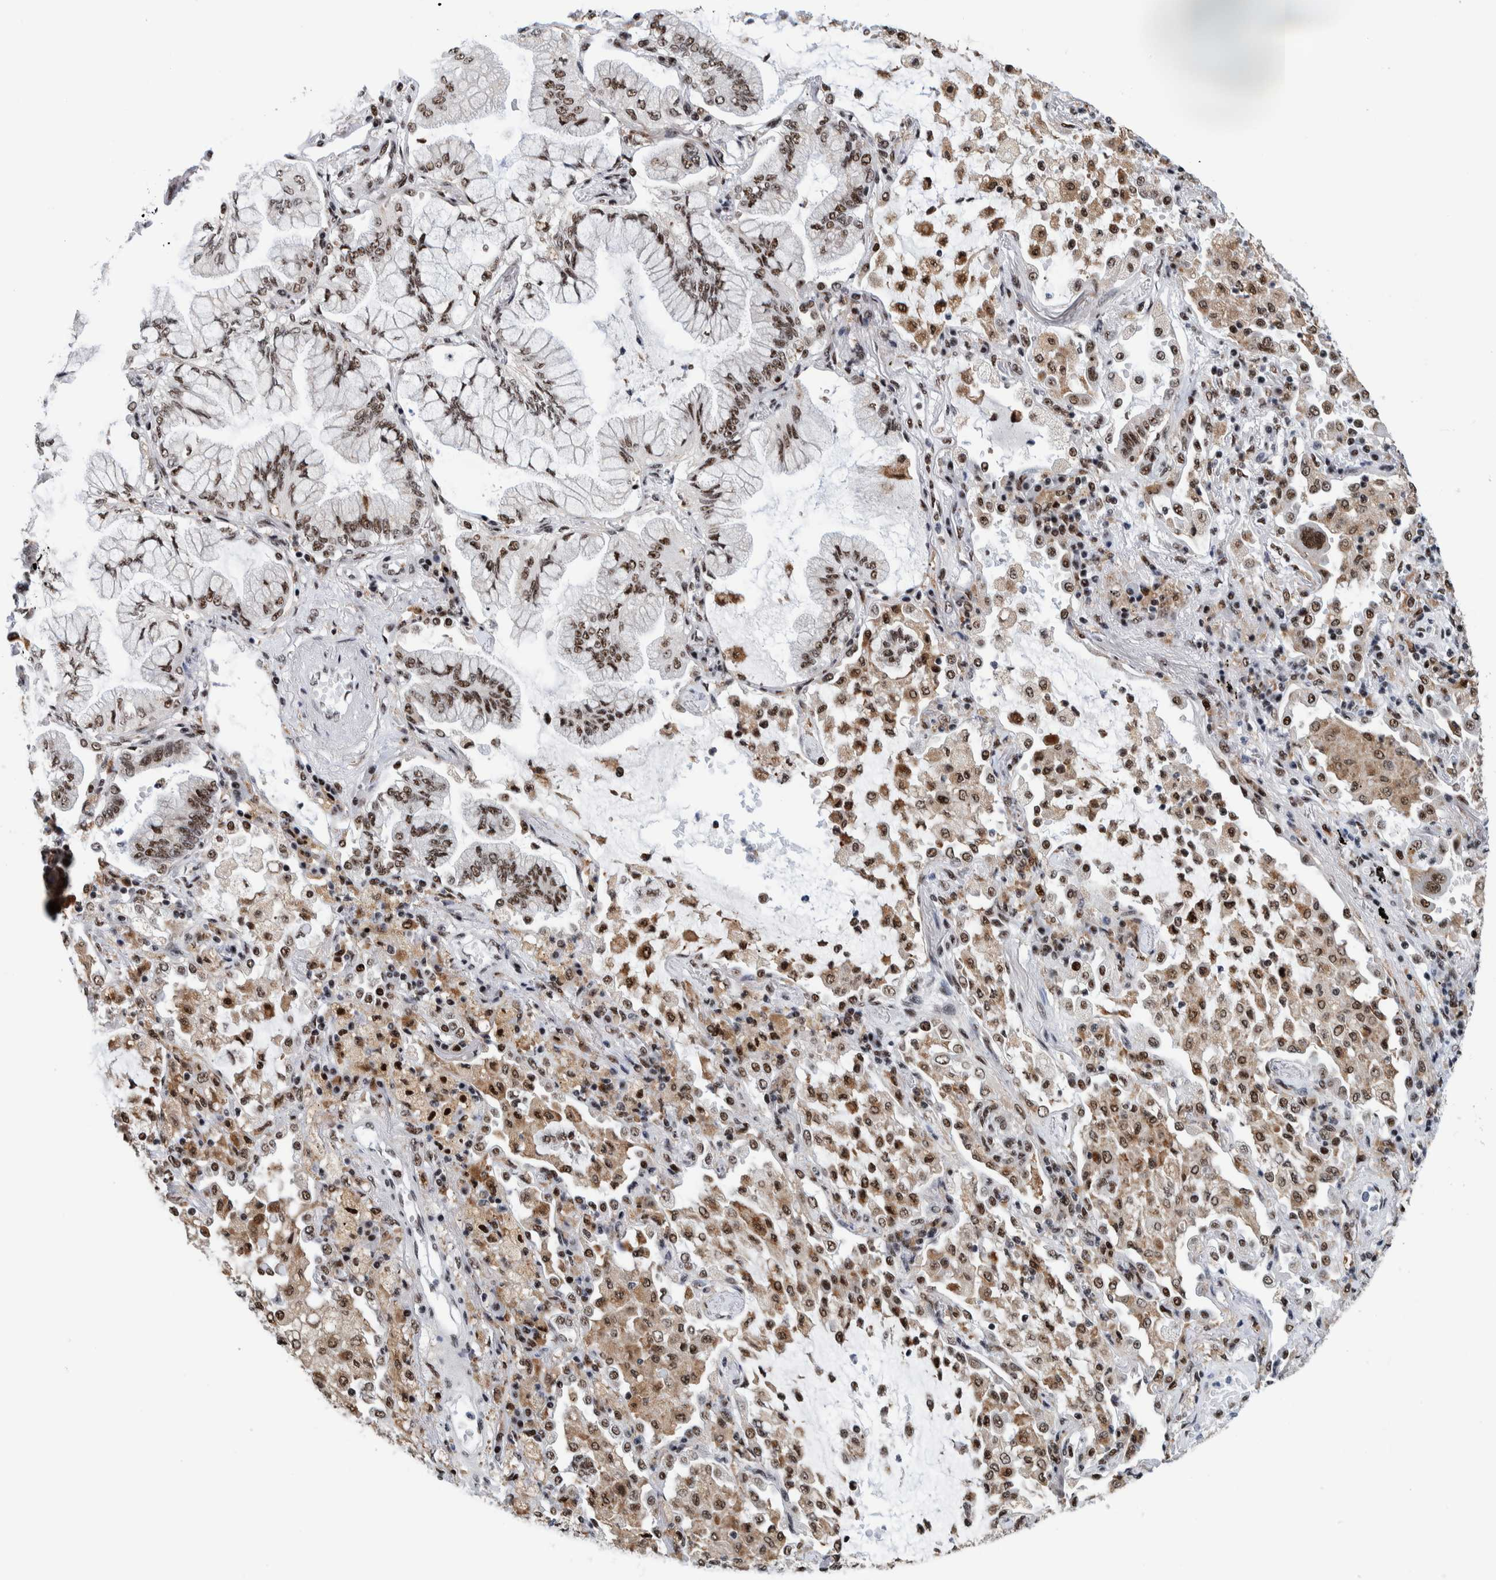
{"staining": {"intensity": "moderate", "quantity": ">75%", "location": "nuclear"}, "tissue": "lung cancer", "cell_type": "Tumor cells", "image_type": "cancer", "snomed": [{"axis": "morphology", "description": "Adenocarcinoma, NOS"}, {"axis": "topography", "description": "Lung"}], "caption": "High-magnification brightfield microscopy of lung cancer (adenocarcinoma) stained with DAB (3,3'-diaminobenzidine) (brown) and counterstained with hematoxylin (blue). tumor cells exhibit moderate nuclear expression is identified in approximately>75% of cells.", "gene": "EFTUD2", "patient": {"sex": "female", "age": 70}}